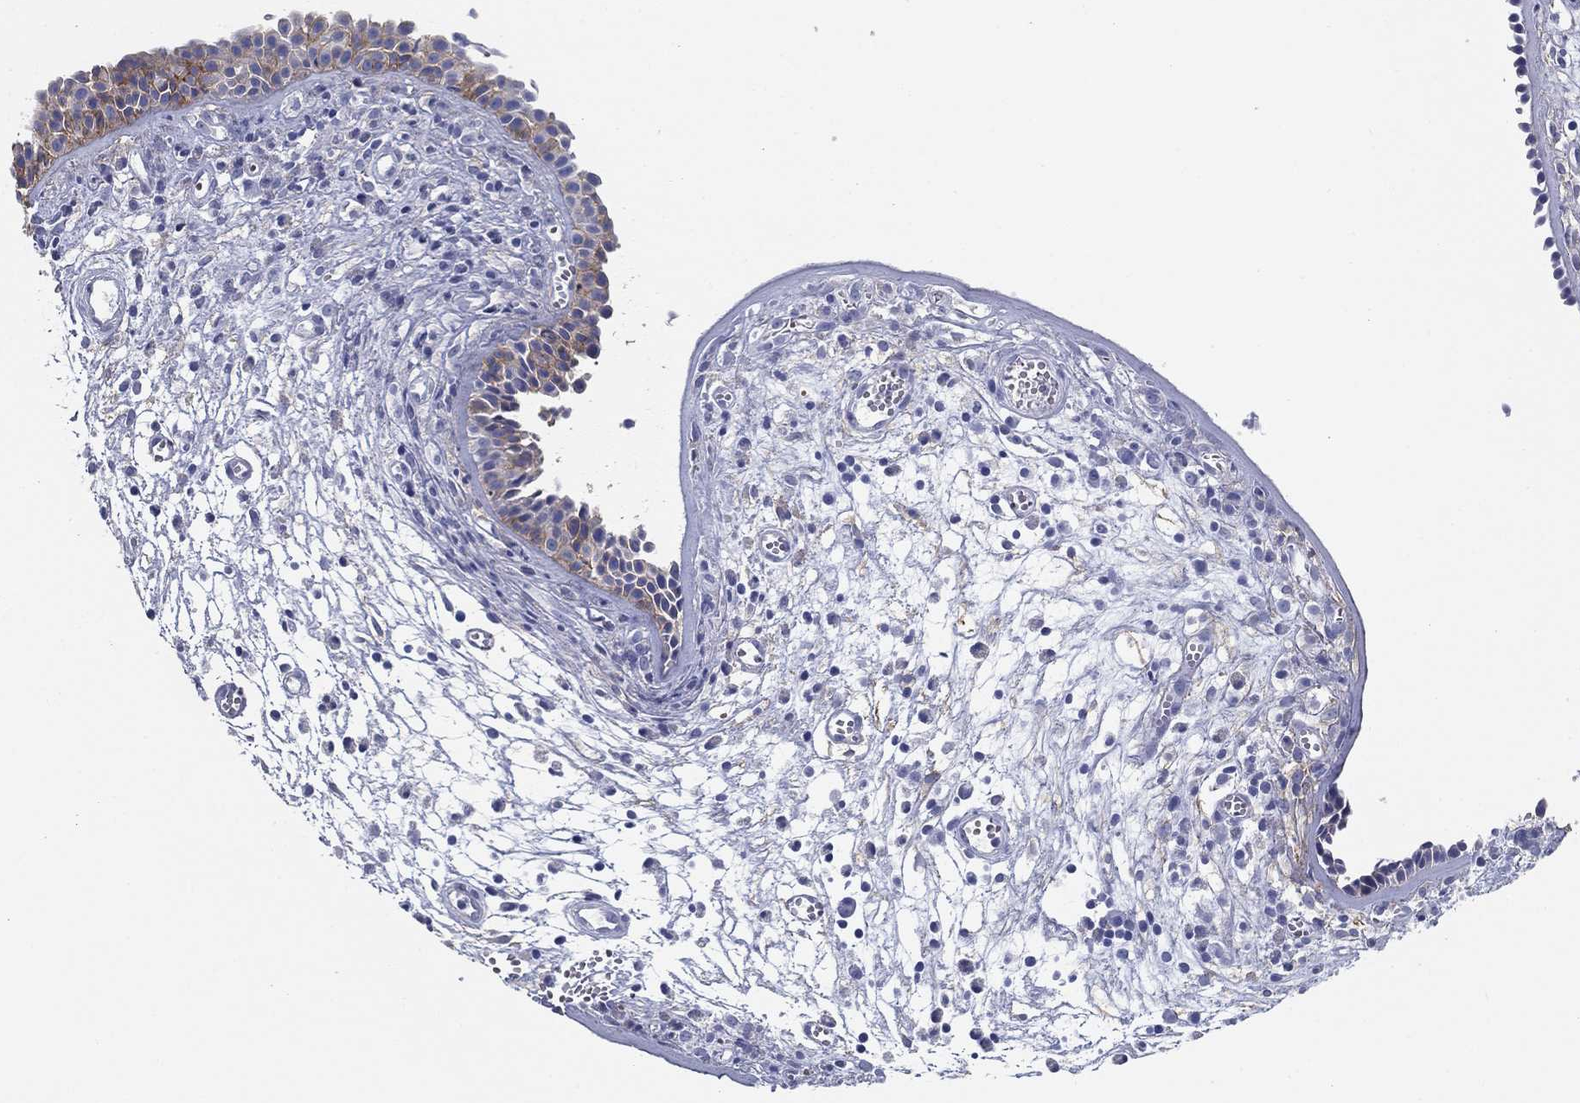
{"staining": {"intensity": "weak", "quantity": "<25%", "location": "cytoplasmic/membranous"}, "tissue": "nasopharynx", "cell_type": "Respiratory epithelial cells", "image_type": "normal", "snomed": [{"axis": "morphology", "description": "Normal tissue, NOS"}, {"axis": "topography", "description": "Nasopharynx"}], "caption": "Micrograph shows no protein positivity in respiratory epithelial cells of unremarkable nasopharynx.", "gene": "GPC1", "patient": {"sex": "male", "age": 83}}